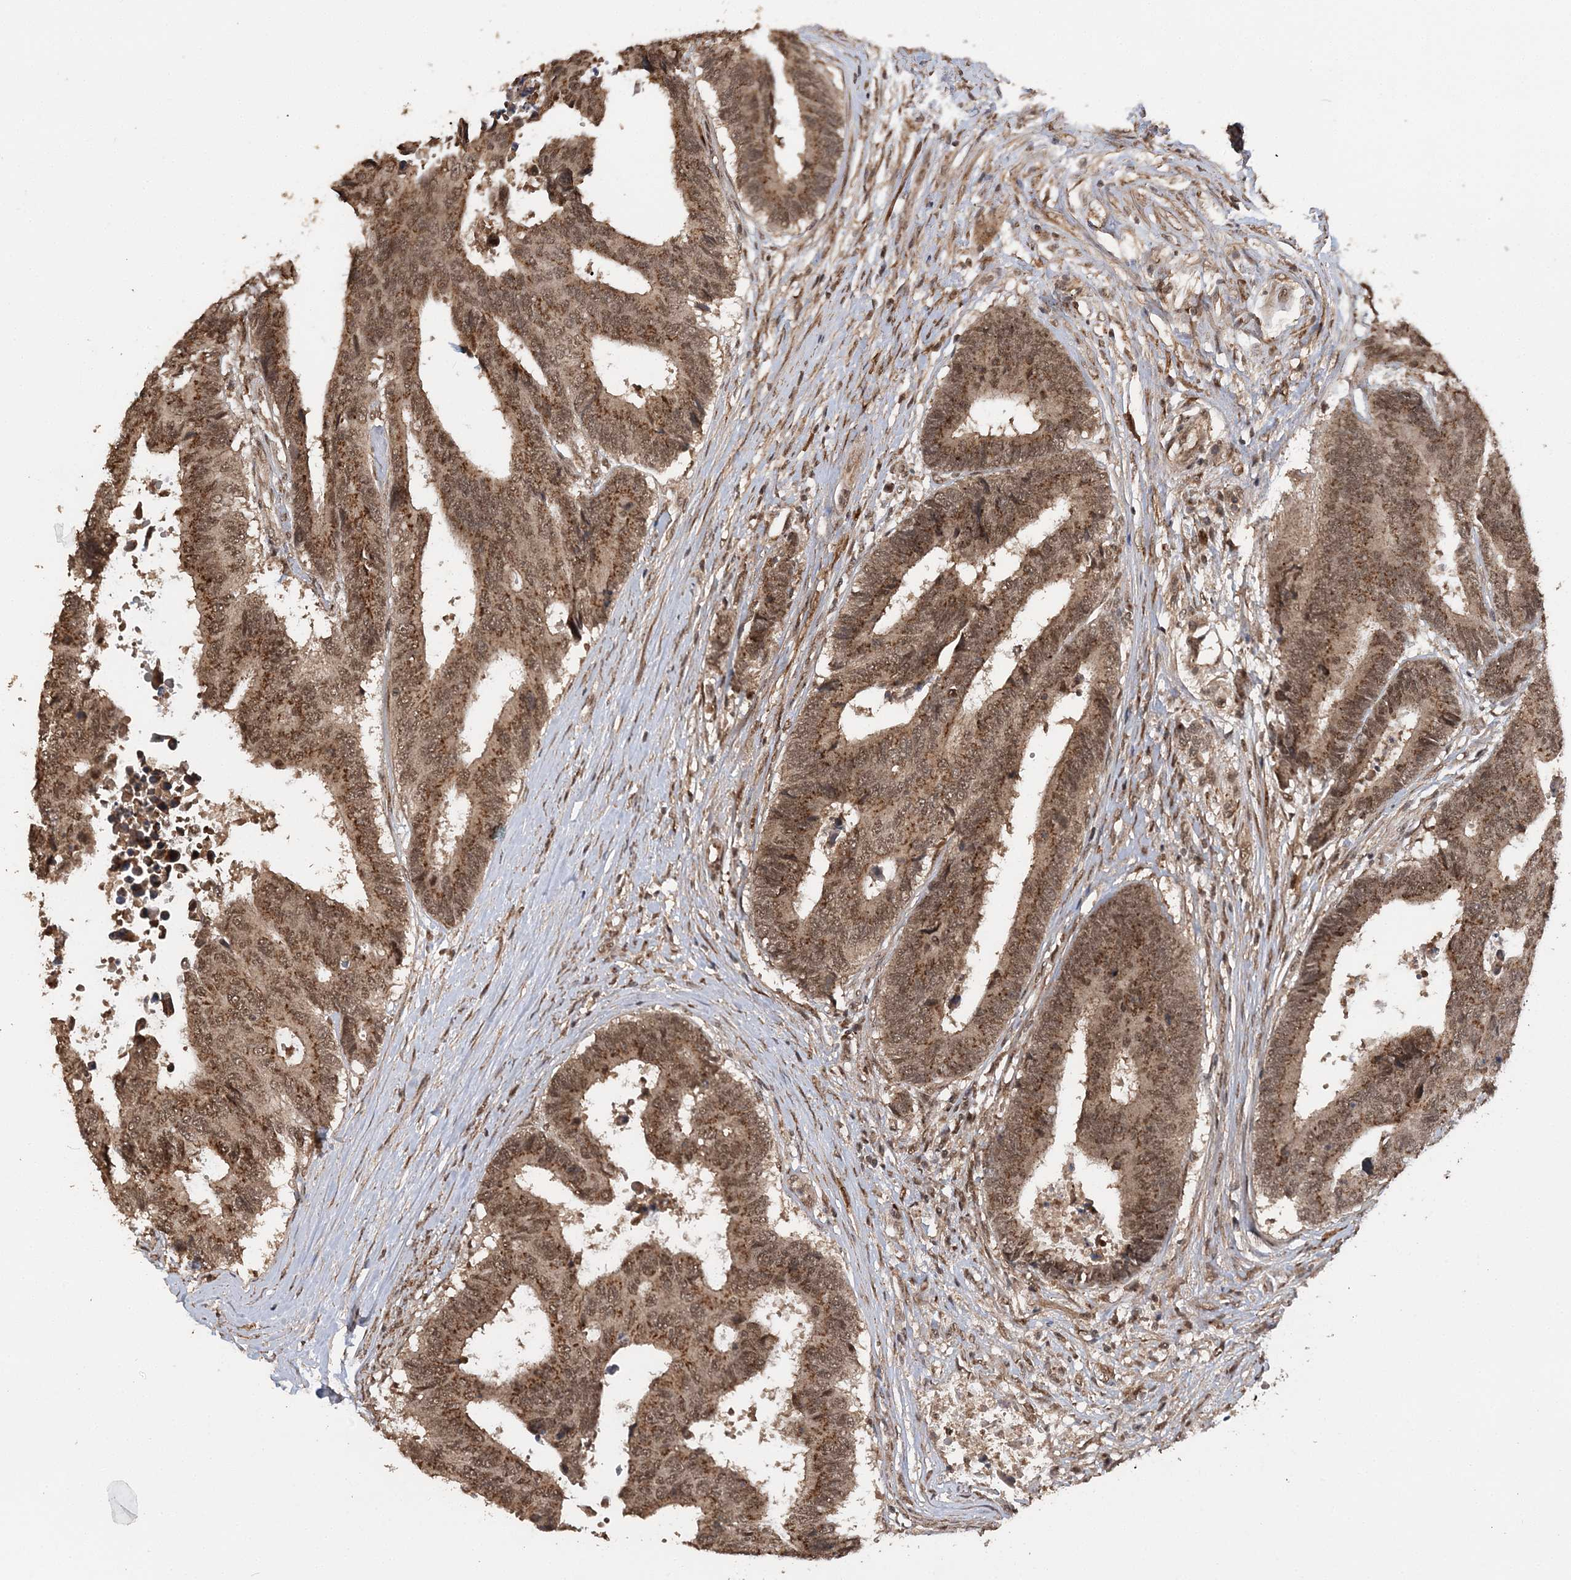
{"staining": {"intensity": "moderate", "quantity": ">75%", "location": "cytoplasmic/membranous,nuclear"}, "tissue": "colorectal cancer", "cell_type": "Tumor cells", "image_type": "cancer", "snomed": [{"axis": "morphology", "description": "Adenocarcinoma, NOS"}, {"axis": "topography", "description": "Rectum"}], "caption": "A brown stain shows moderate cytoplasmic/membranous and nuclear positivity of a protein in human adenocarcinoma (colorectal) tumor cells.", "gene": "TSHZ2", "patient": {"sex": "male", "age": 84}}